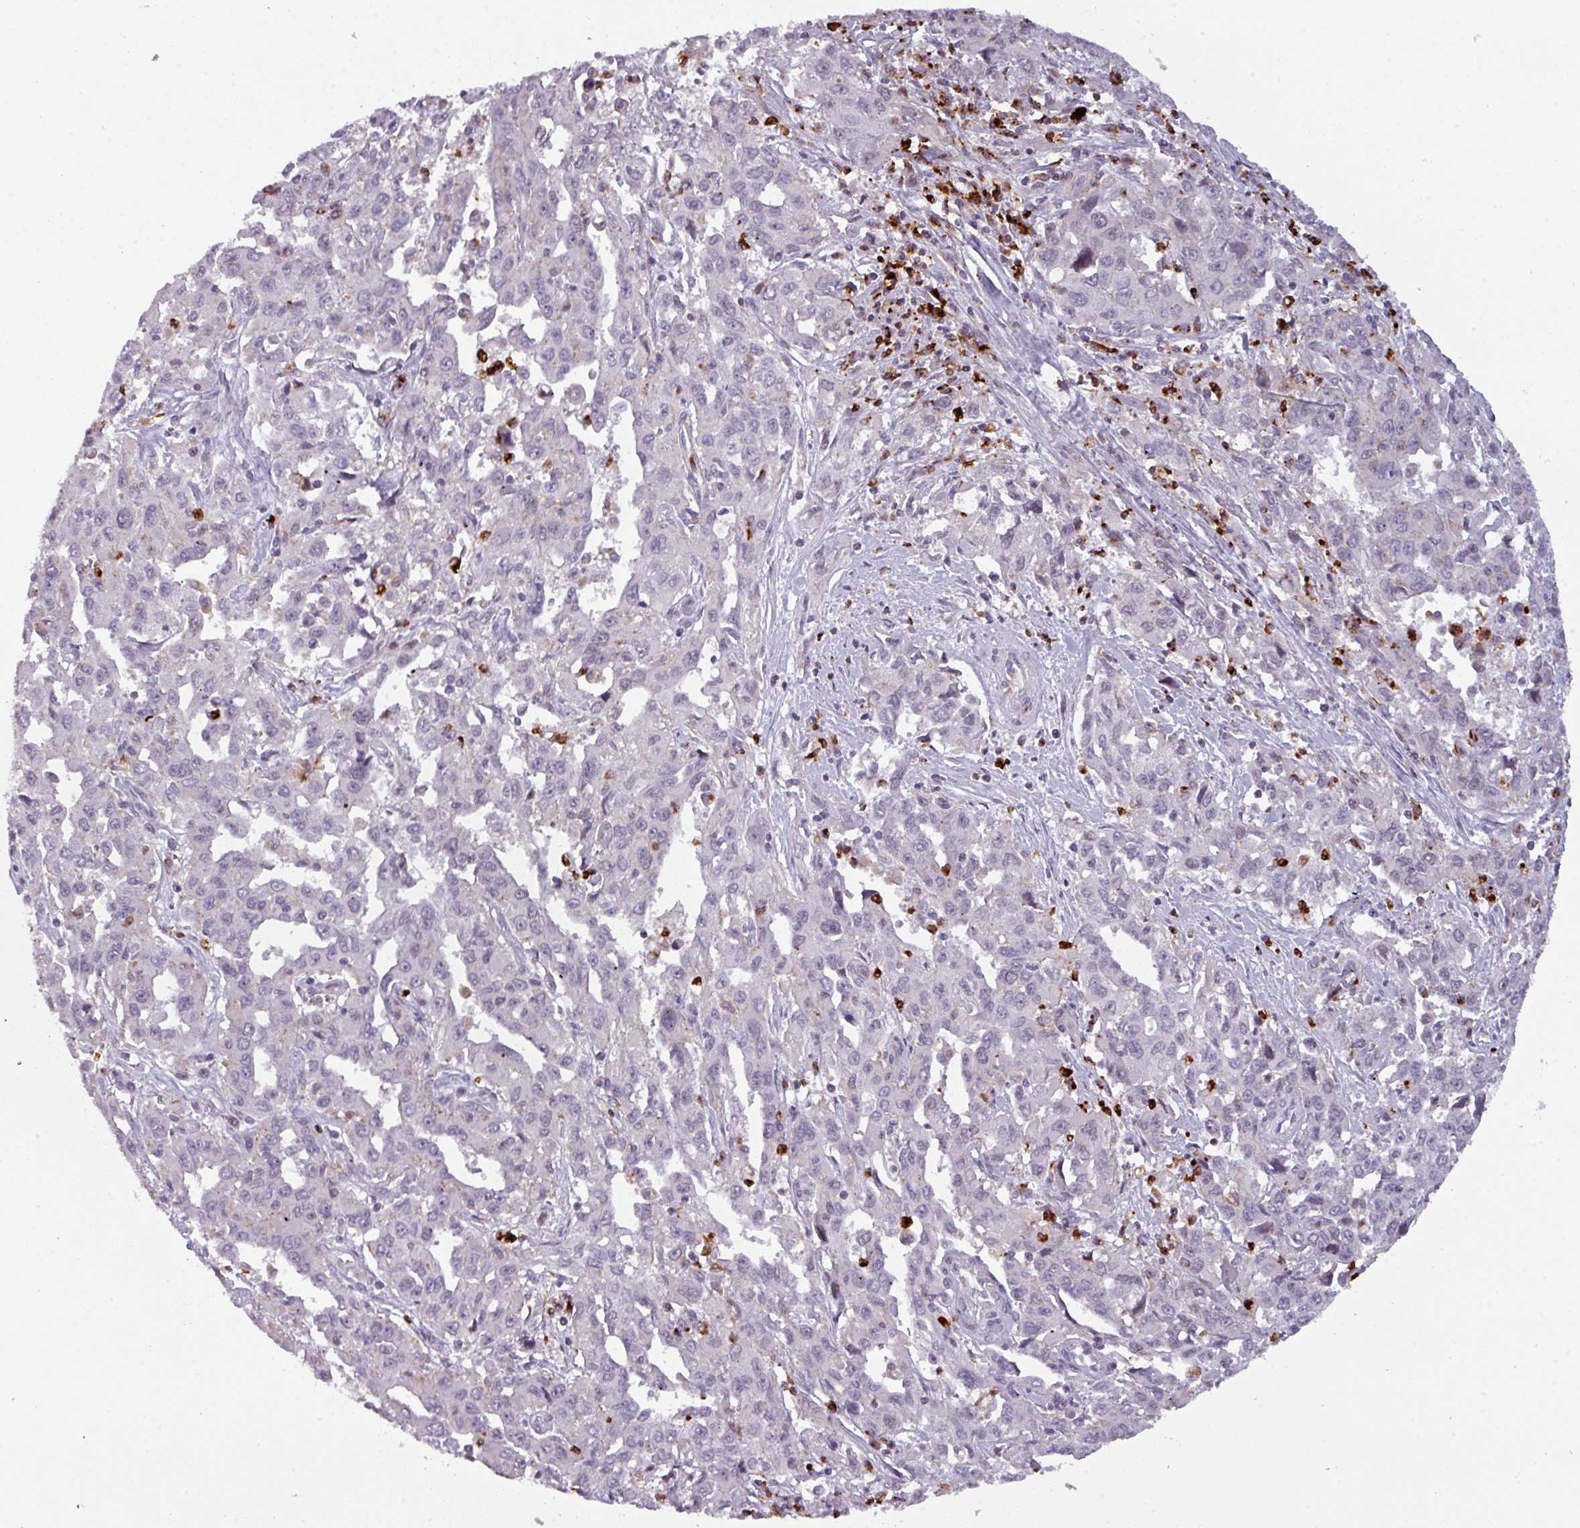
{"staining": {"intensity": "negative", "quantity": "none", "location": "none"}, "tissue": "liver cancer", "cell_type": "Tumor cells", "image_type": "cancer", "snomed": [{"axis": "morphology", "description": "Carcinoma, Hepatocellular, NOS"}, {"axis": "topography", "description": "Liver"}], "caption": "A photomicrograph of liver cancer stained for a protein reveals no brown staining in tumor cells.", "gene": "TMEFF1", "patient": {"sex": "male", "age": 63}}